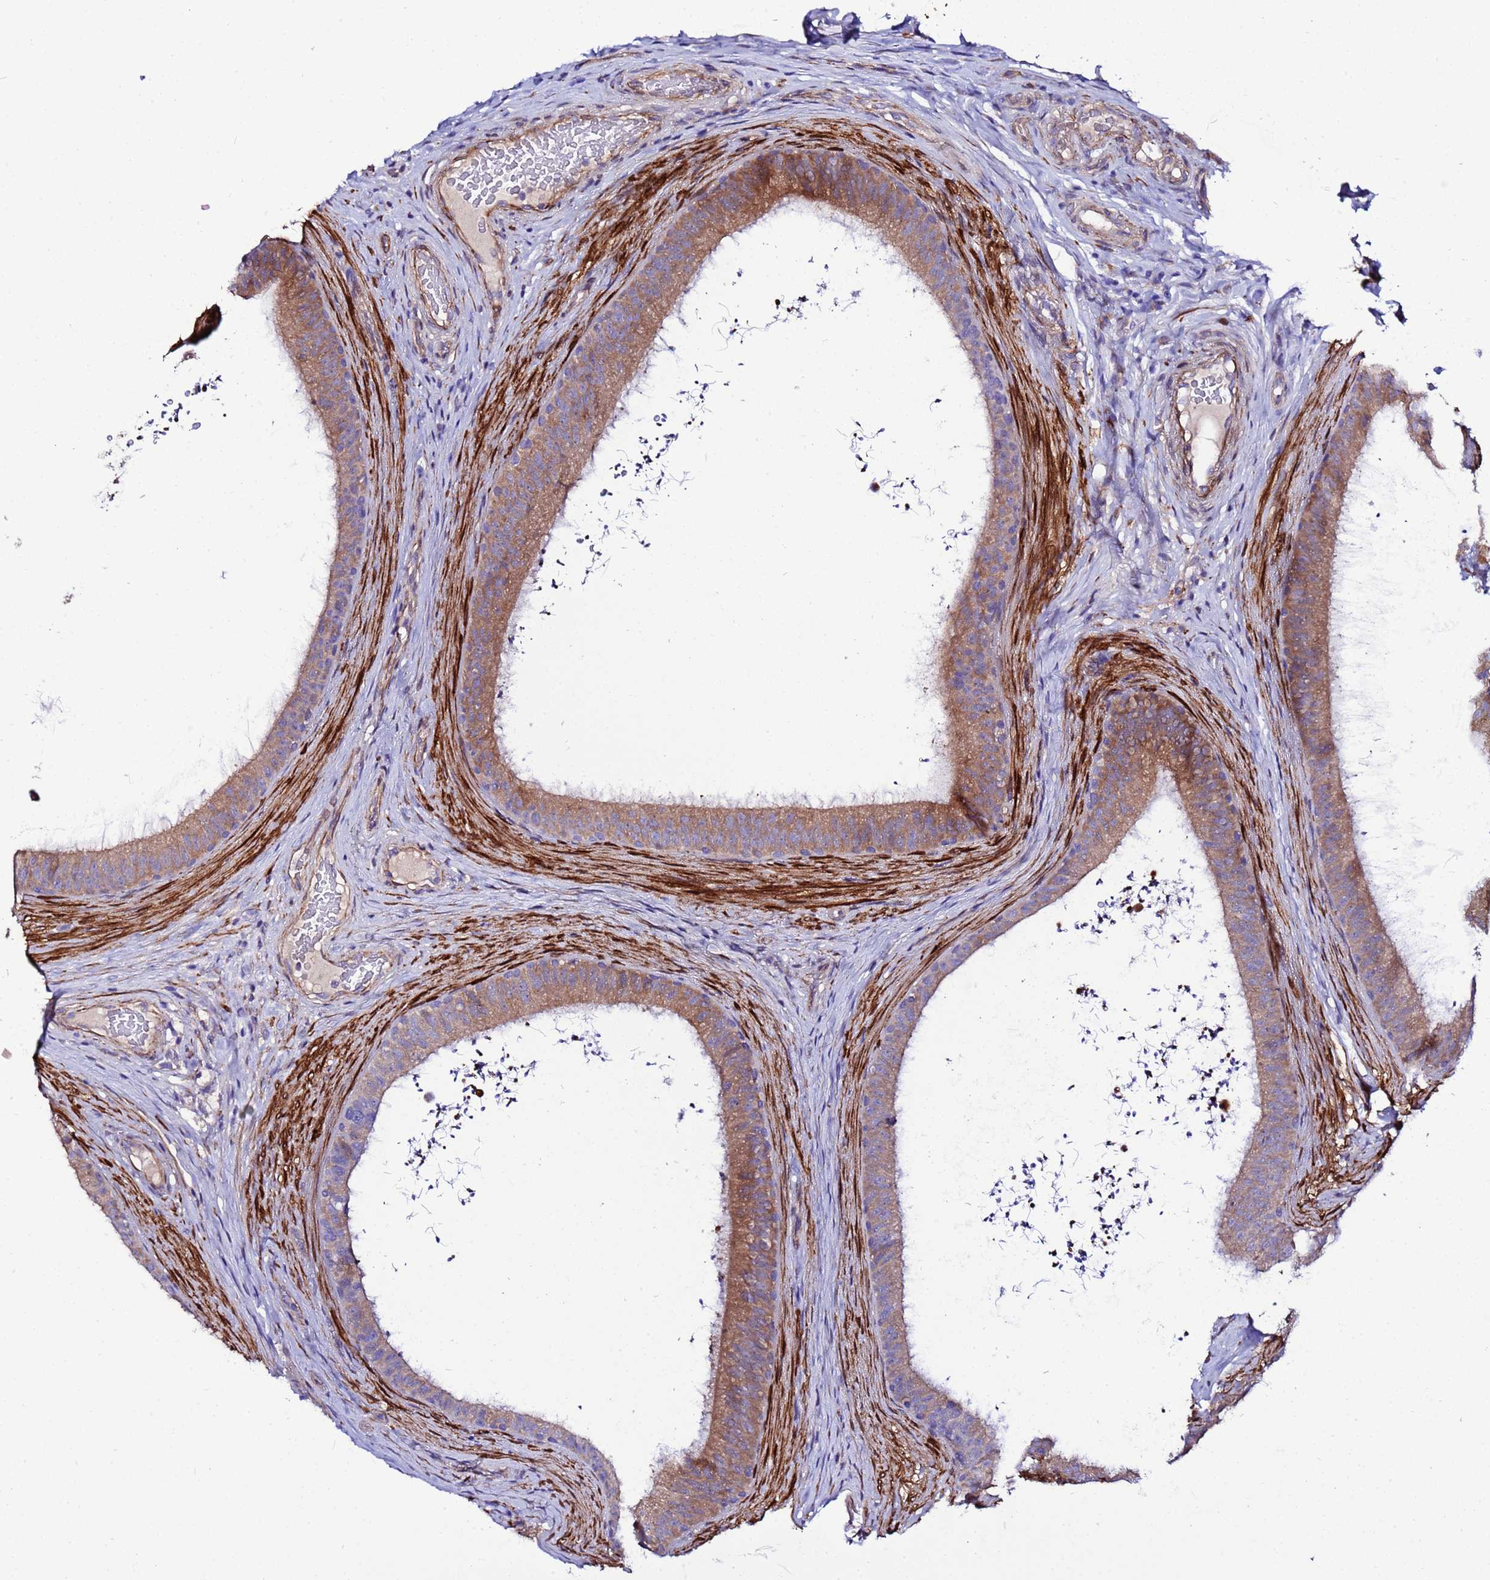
{"staining": {"intensity": "moderate", "quantity": ">75%", "location": "cytoplasmic/membranous"}, "tissue": "epididymis", "cell_type": "Glandular cells", "image_type": "normal", "snomed": [{"axis": "morphology", "description": "Normal tissue, NOS"}, {"axis": "topography", "description": "Testis"}, {"axis": "topography", "description": "Epididymis"}], "caption": "The image exhibits staining of normal epididymis, revealing moderate cytoplasmic/membranous protein expression (brown color) within glandular cells. (brown staining indicates protein expression, while blue staining denotes nuclei).", "gene": "JRKL", "patient": {"sex": "male", "age": 41}}